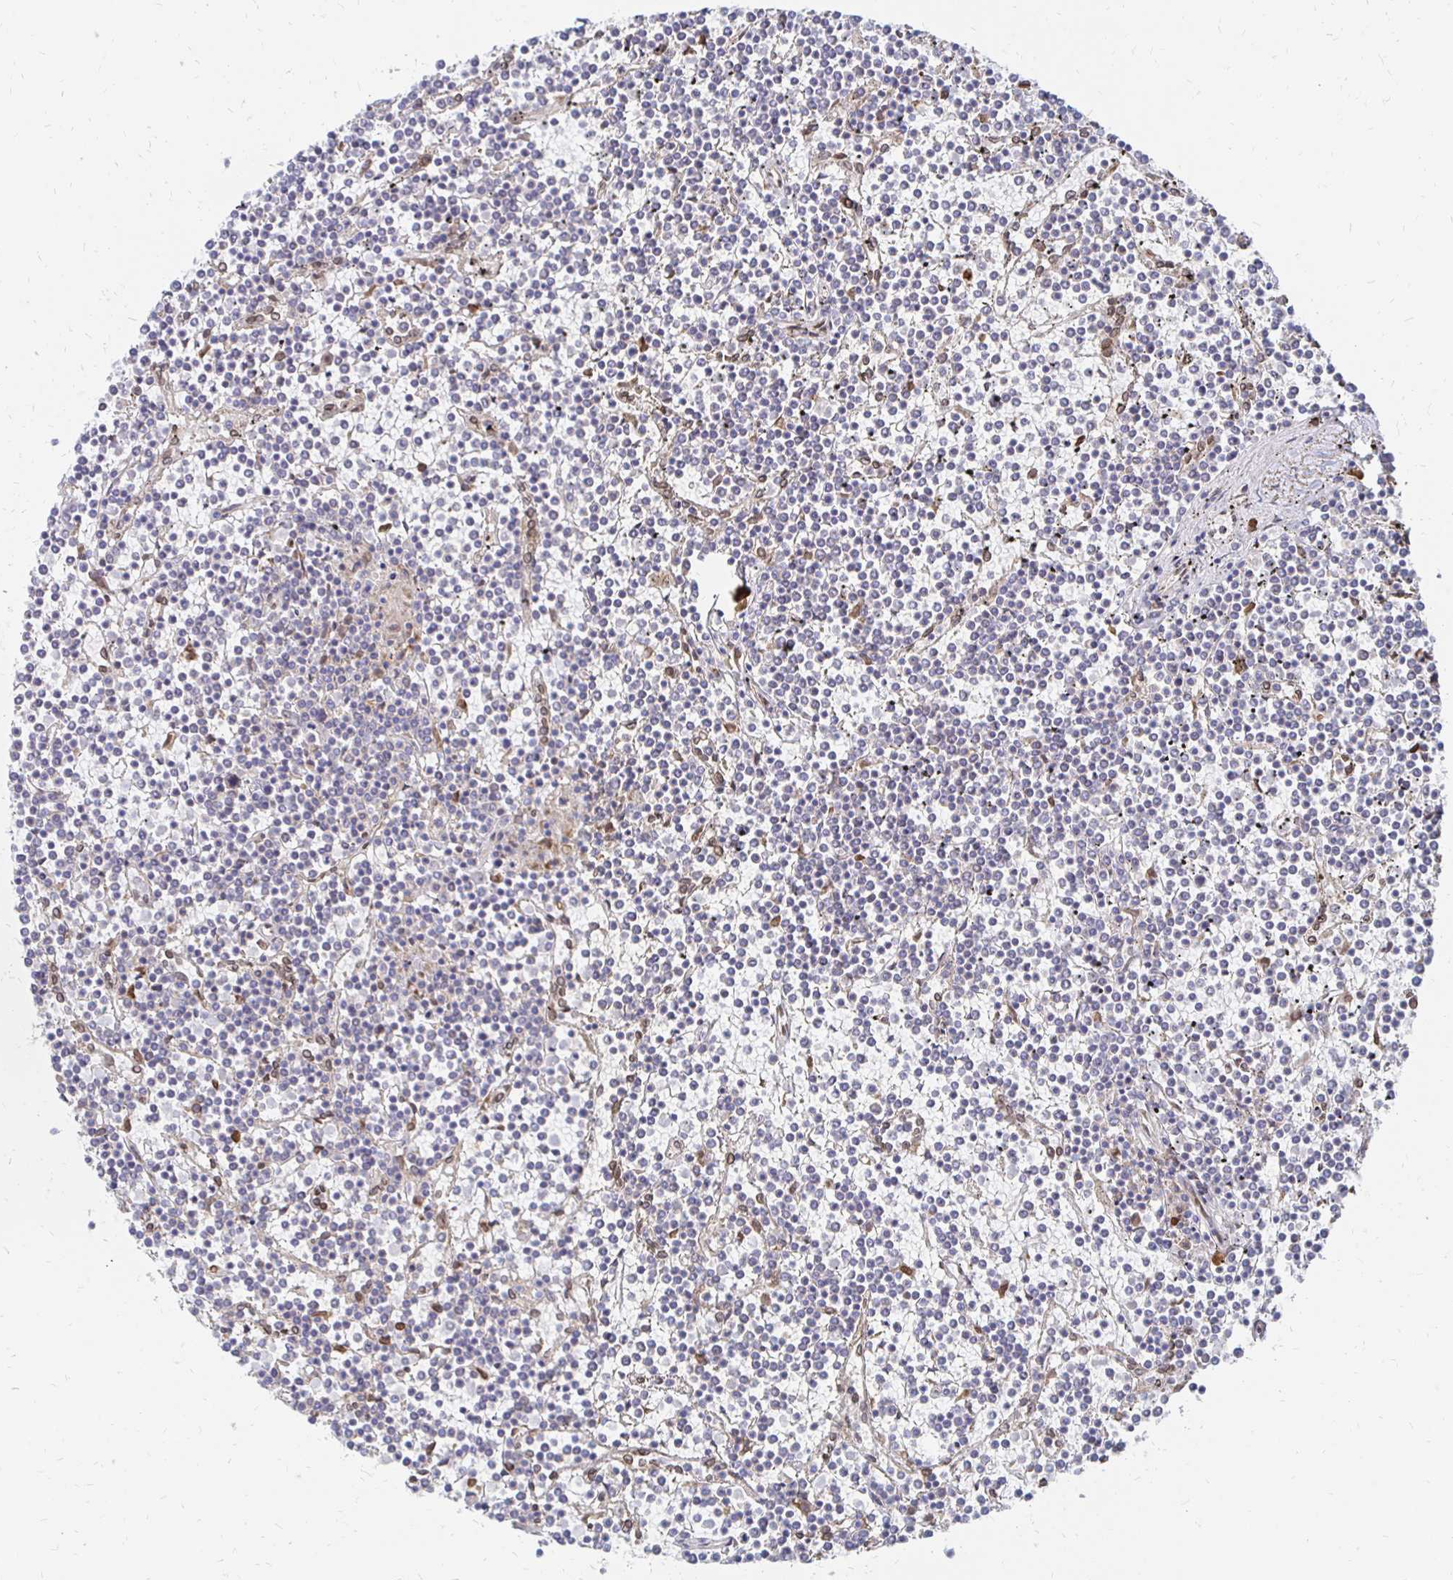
{"staining": {"intensity": "negative", "quantity": "none", "location": "none"}, "tissue": "lymphoma", "cell_type": "Tumor cells", "image_type": "cancer", "snomed": [{"axis": "morphology", "description": "Malignant lymphoma, non-Hodgkin's type, Low grade"}, {"axis": "topography", "description": "Spleen"}], "caption": "This is a micrograph of IHC staining of lymphoma, which shows no expression in tumor cells. (Stains: DAB (3,3'-diaminobenzidine) immunohistochemistry with hematoxylin counter stain, Microscopy: brightfield microscopy at high magnification).", "gene": "PELI3", "patient": {"sex": "female", "age": 19}}